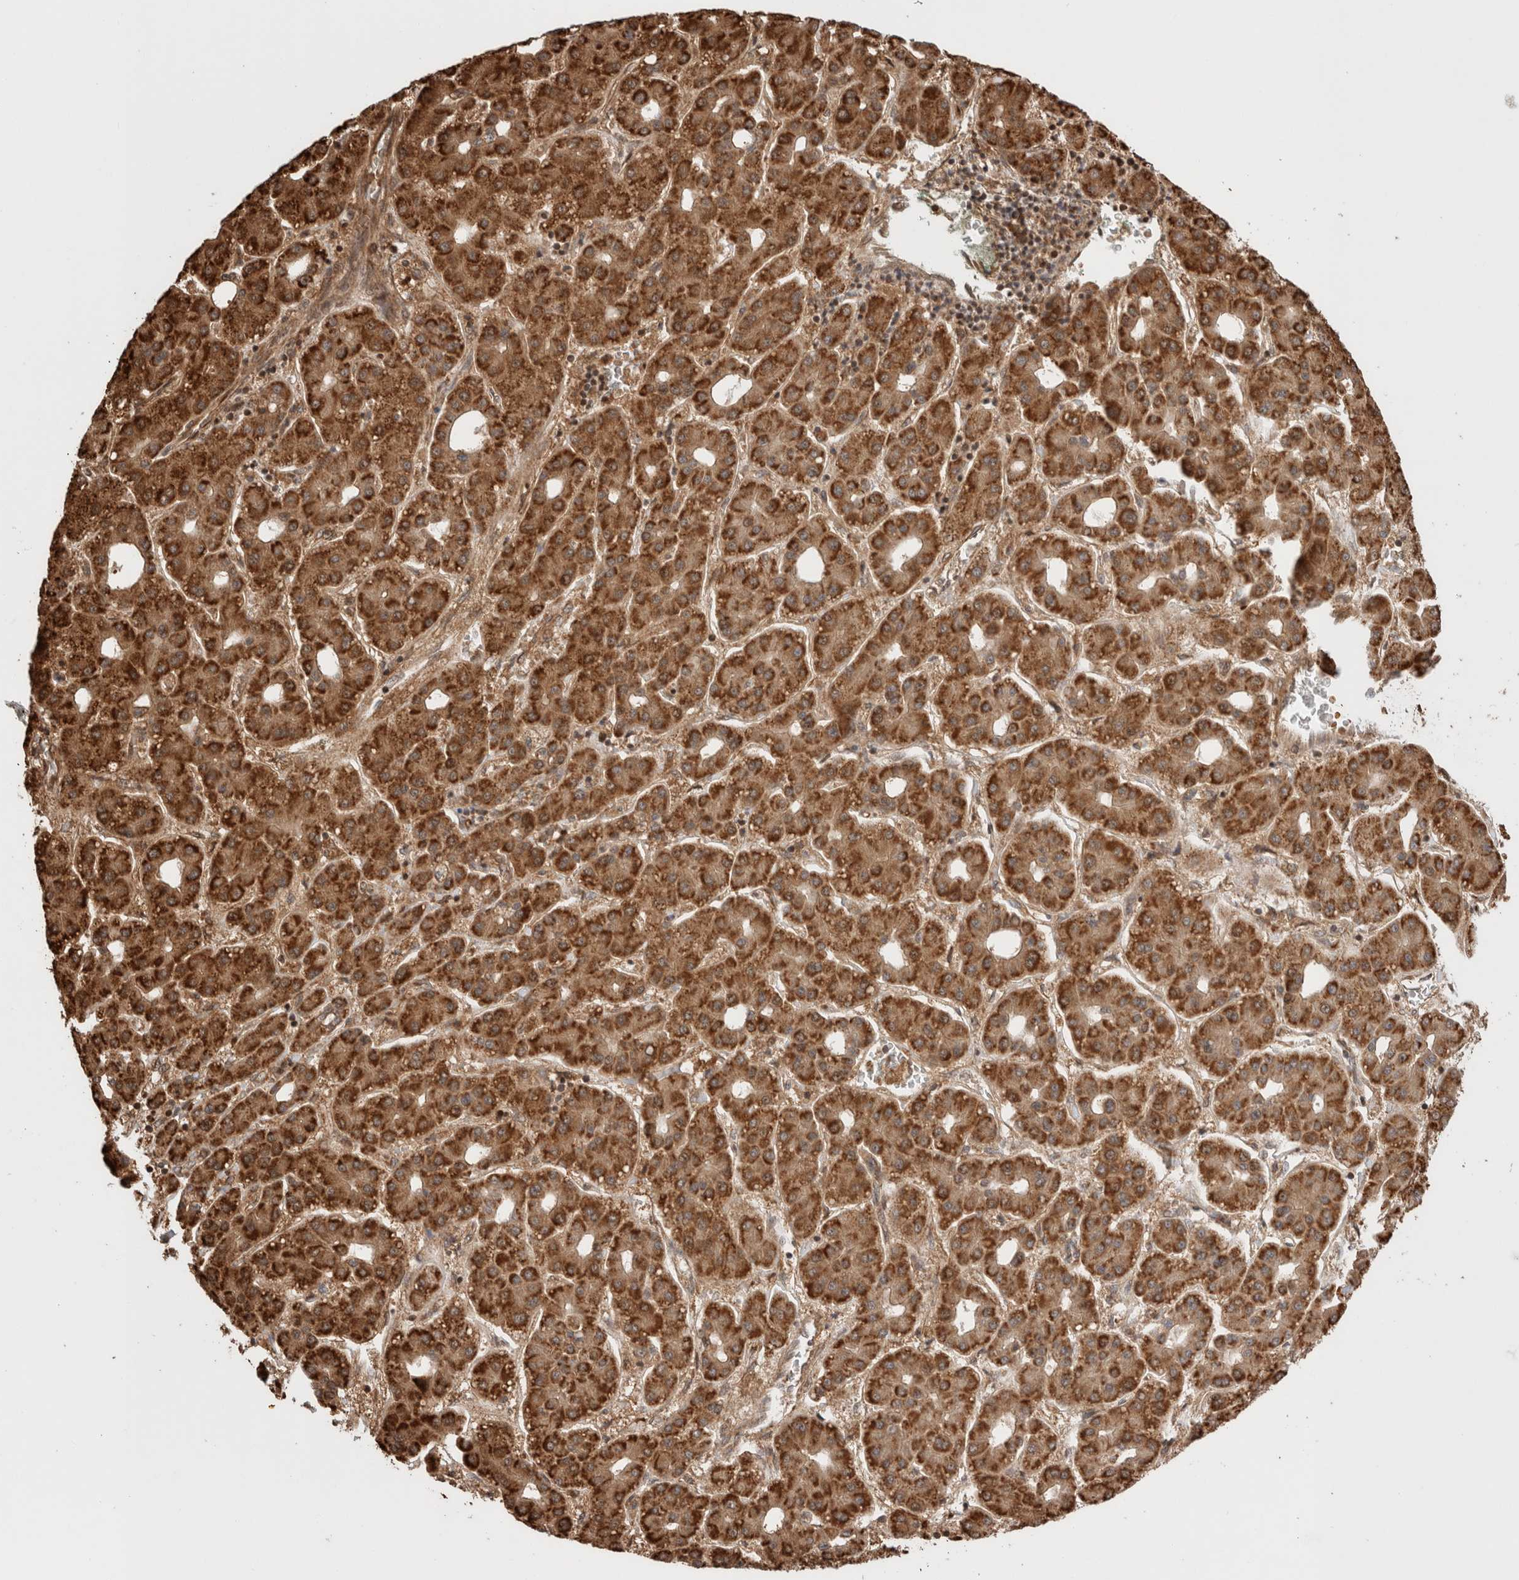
{"staining": {"intensity": "strong", "quantity": ">75%", "location": "cytoplasmic/membranous"}, "tissue": "liver cancer", "cell_type": "Tumor cells", "image_type": "cancer", "snomed": [{"axis": "morphology", "description": "Carcinoma, Hepatocellular, NOS"}, {"axis": "topography", "description": "Liver"}], "caption": "Tumor cells reveal high levels of strong cytoplasmic/membranous staining in approximately >75% of cells in hepatocellular carcinoma (liver).", "gene": "ZNF649", "patient": {"sex": "male", "age": 65}}